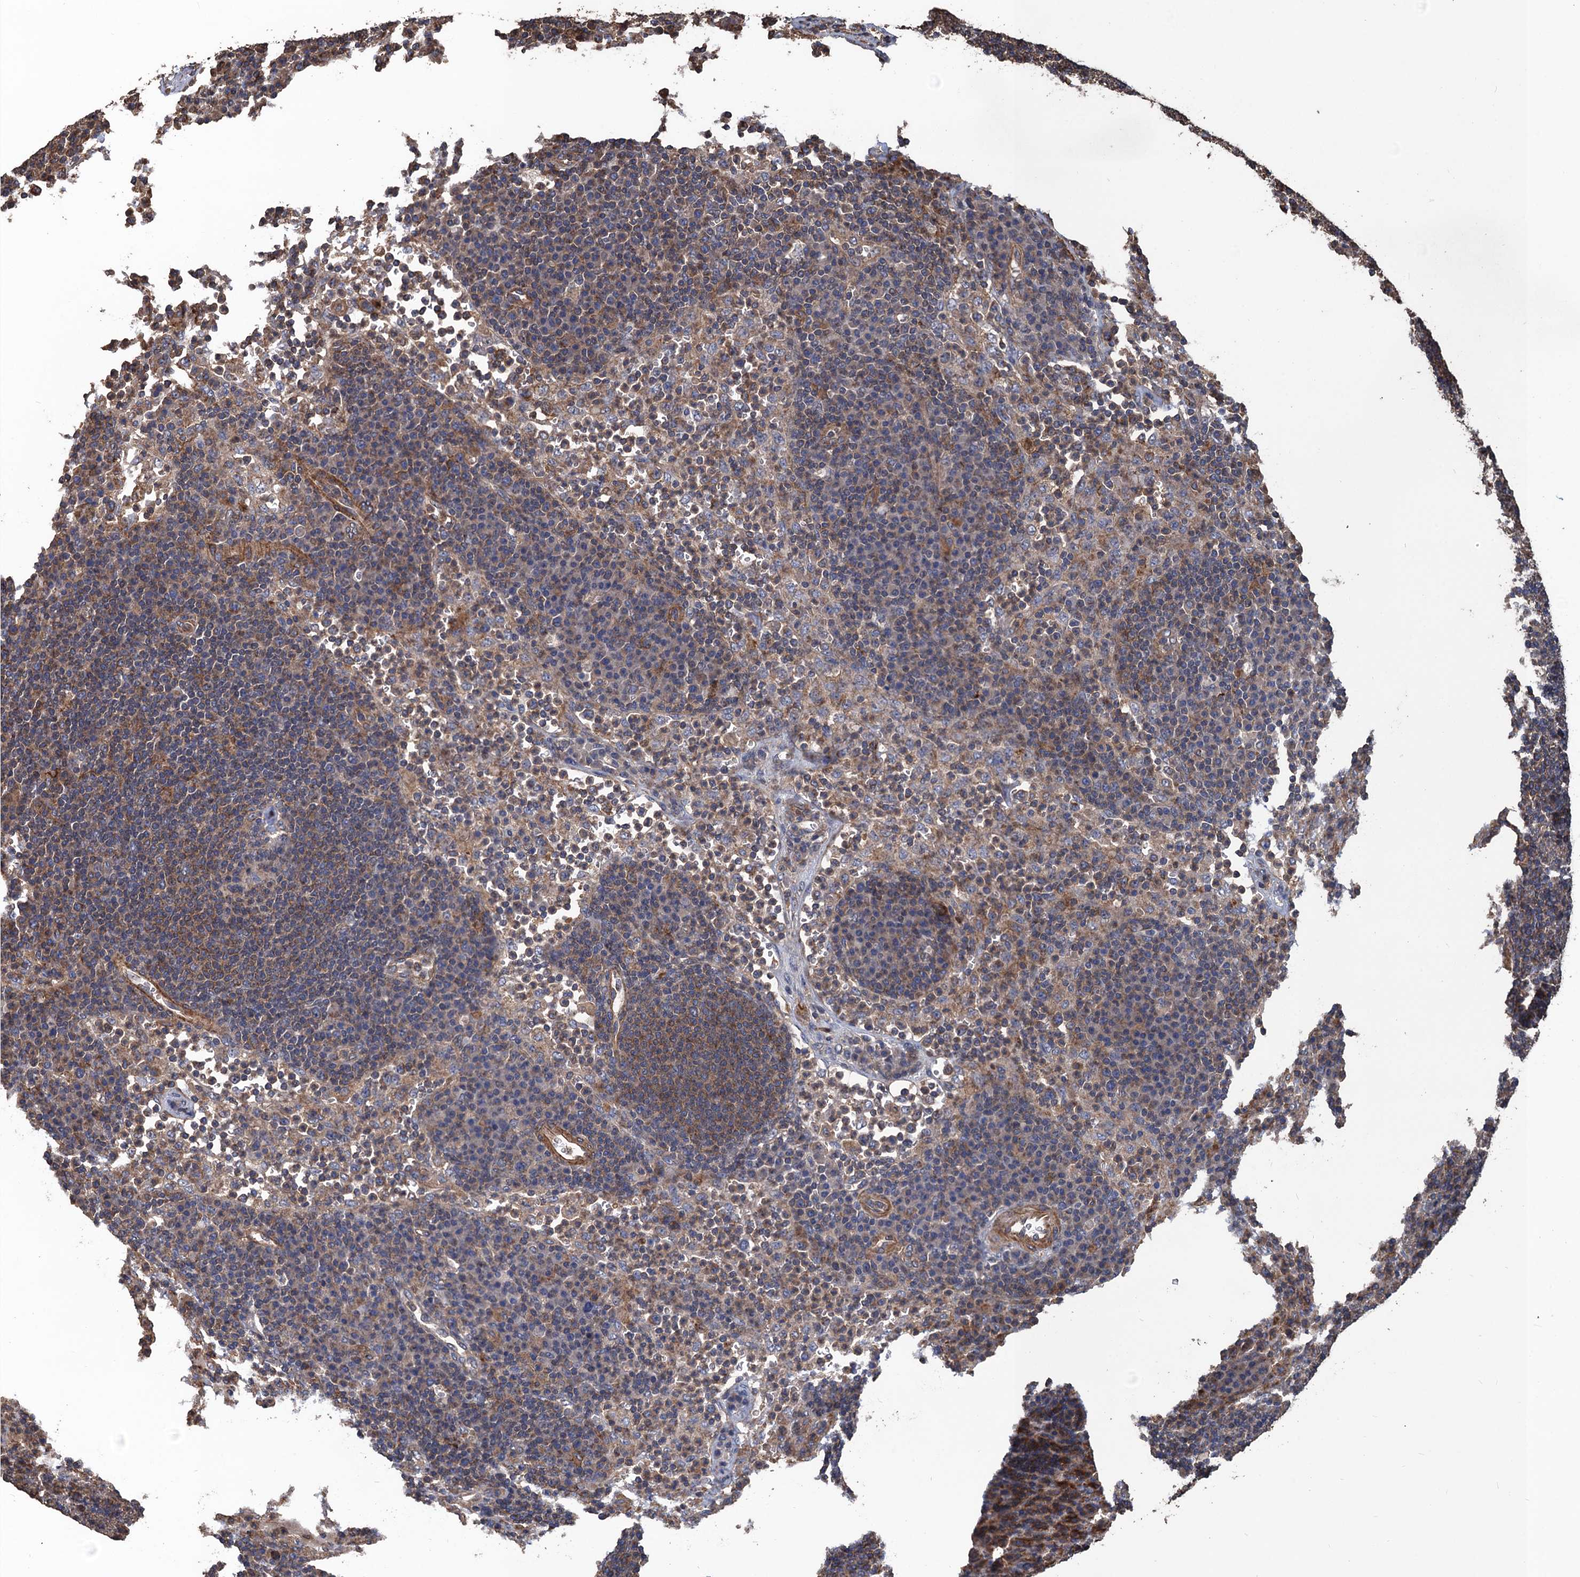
{"staining": {"intensity": "moderate", "quantity": "25%-75%", "location": "cytoplasmic/membranous"}, "tissue": "lymph node", "cell_type": "Germinal center cells", "image_type": "normal", "snomed": [{"axis": "morphology", "description": "Normal tissue, NOS"}, {"axis": "topography", "description": "Lymph node"}], "caption": "This is a micrograph of IHC staining of benign lymph node, which shows moderate staining in the cytoplasmic/membranous of germinal center cells.", "gene": "PPP4R1", "patient": {"sex": "female", "age": 70}}